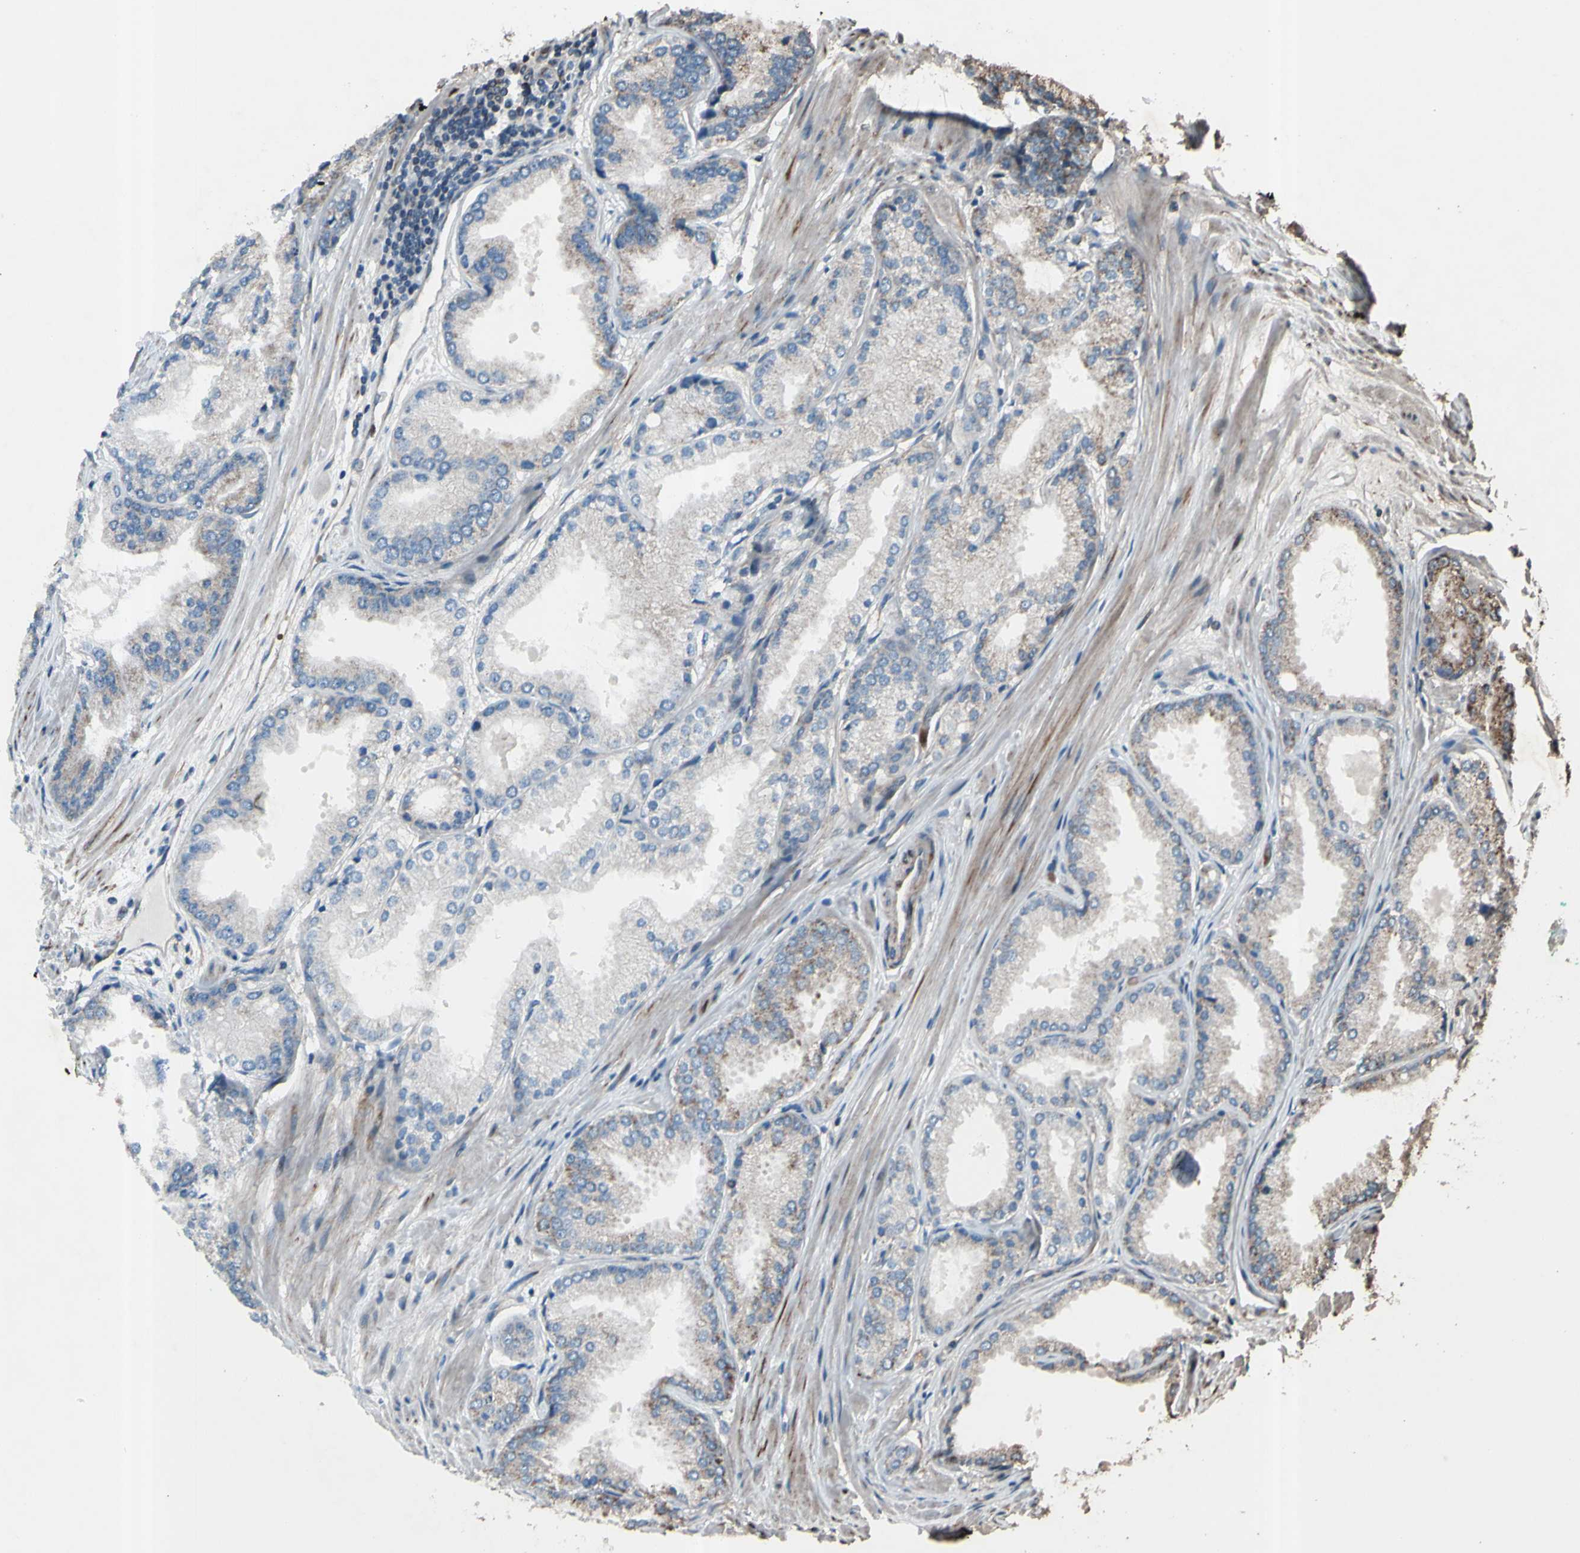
{"staining": {"intensity": "negative", "quantity": "none", "location": "none"}, "tissue": "prostate cancer", "cell_type": "Tumor cells", "image_type": "cancer", "snomed": [{"axis": "morphology", "description": "Adenocarcinoma, High grade"}, {"axis": "topography", "description": "Prostate"}], "caption": "IHC micrograph of neoplastic tissue: human high-grade adenocarcinoma (prostate) stained with DAB (3,3'-diaminobenzidine) demonstrates no significant protein staining in tumor cells. (Stains: DAB immunohistochemistry (IHC) with hematoxylin counter stain, Microscopy: brightfield microscopy at high magnification).", "gene": "ACOT8", "patient": {"sex": "male", "age": 59}}